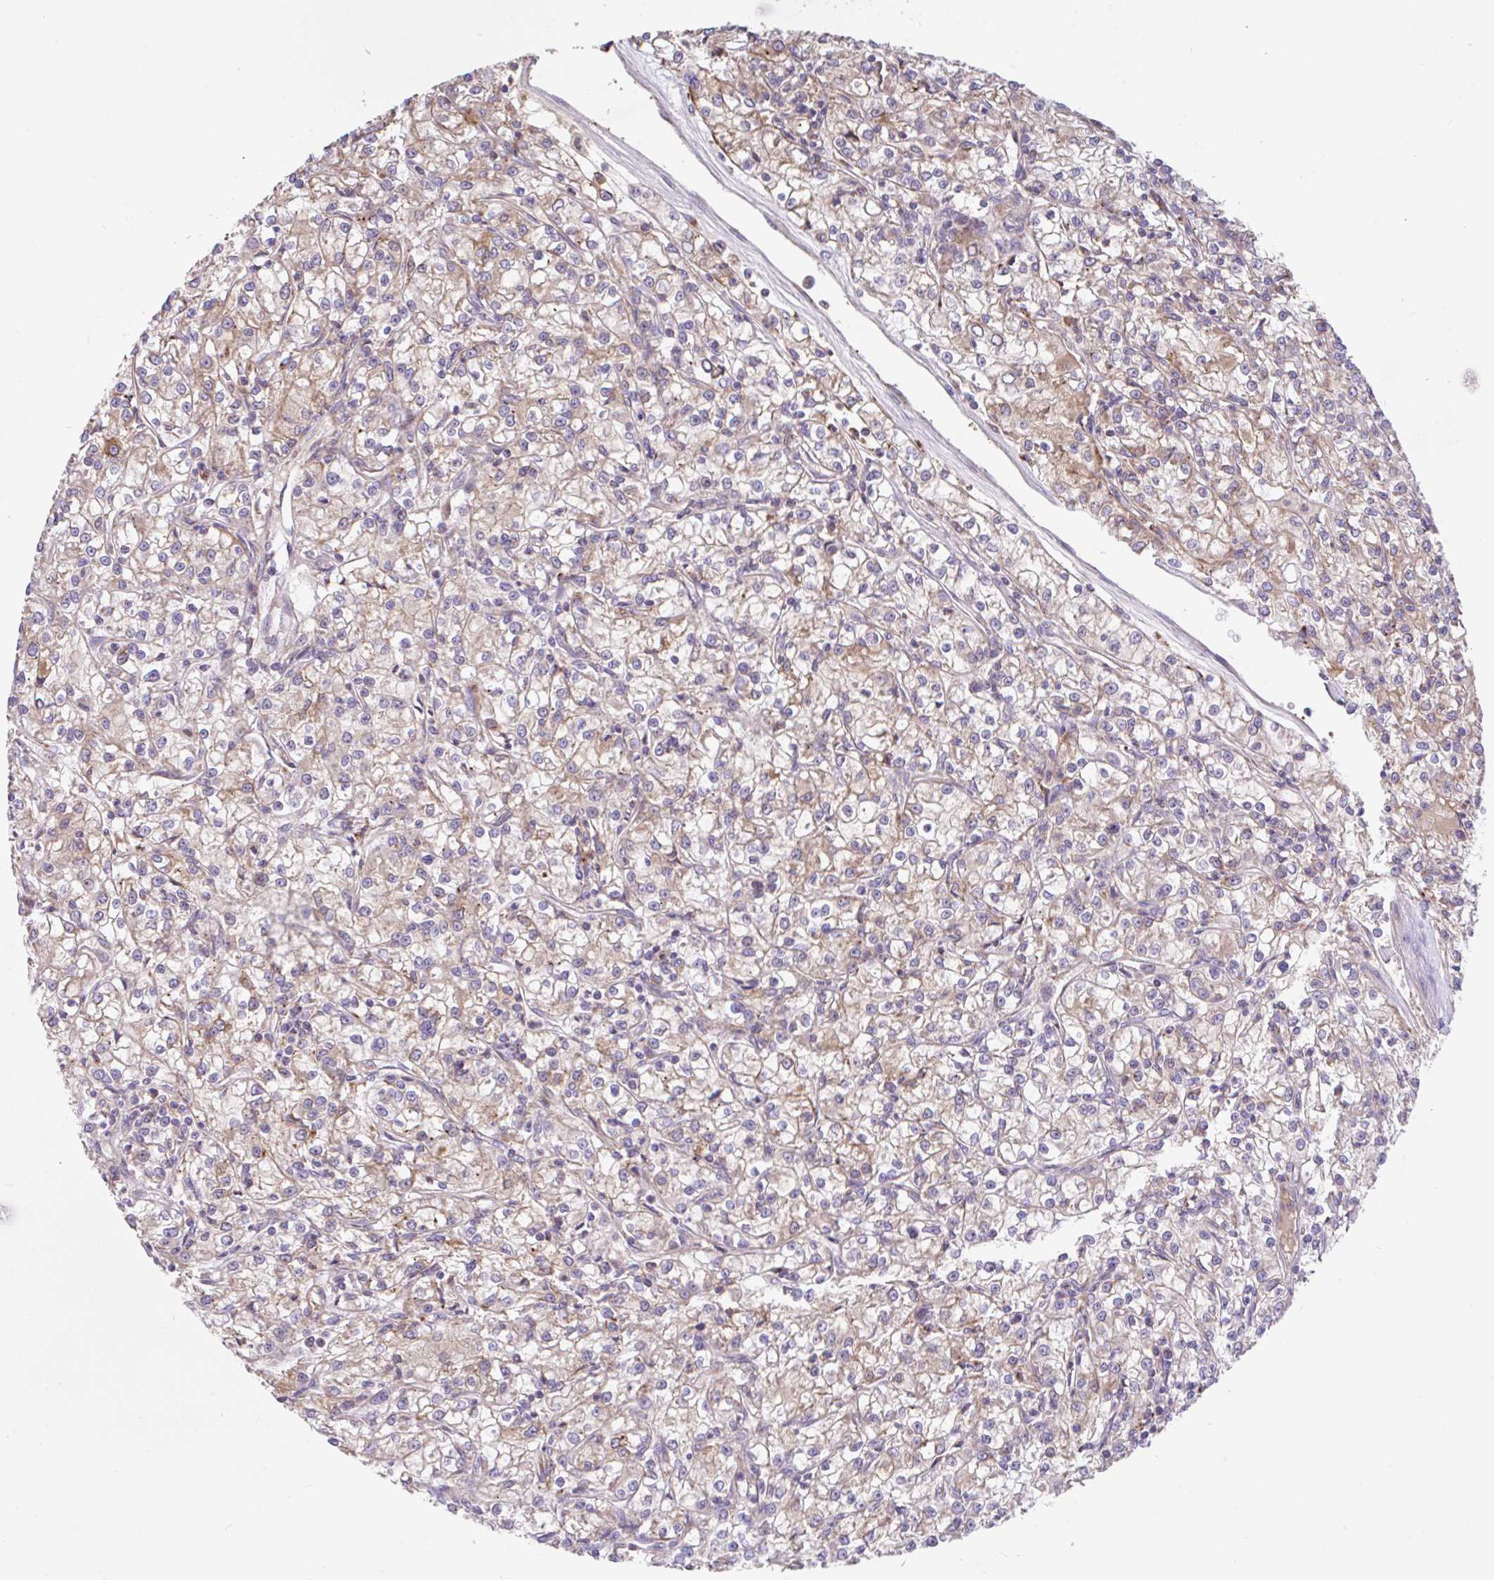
{"staining": {"intensity": "moderate", "quantity": "25%-75%", "location": "cytoplasmic/membranous"}, "tissue": "renal cancer", "cell_type": "Tumor cells", "image_type": "cancer", "snomed": [{"axis": "morphology", "description": "Adenocarcinoma, NOS"}, {"axis": "topography", "description": "Kidney"}], "caption": "IHC of renal cancer (adenocarcinoma) shows medium levels of moderate cytoplasmic/membranous positivity in approximately 25%-75% of tumor cells. The protein is stained brown, and the nuclei are stained in blue (DAB IHC with brightfield microscopy, high magnification).", "gene": "RALBP1", "patient": {"sex": "female", "age": 59}}